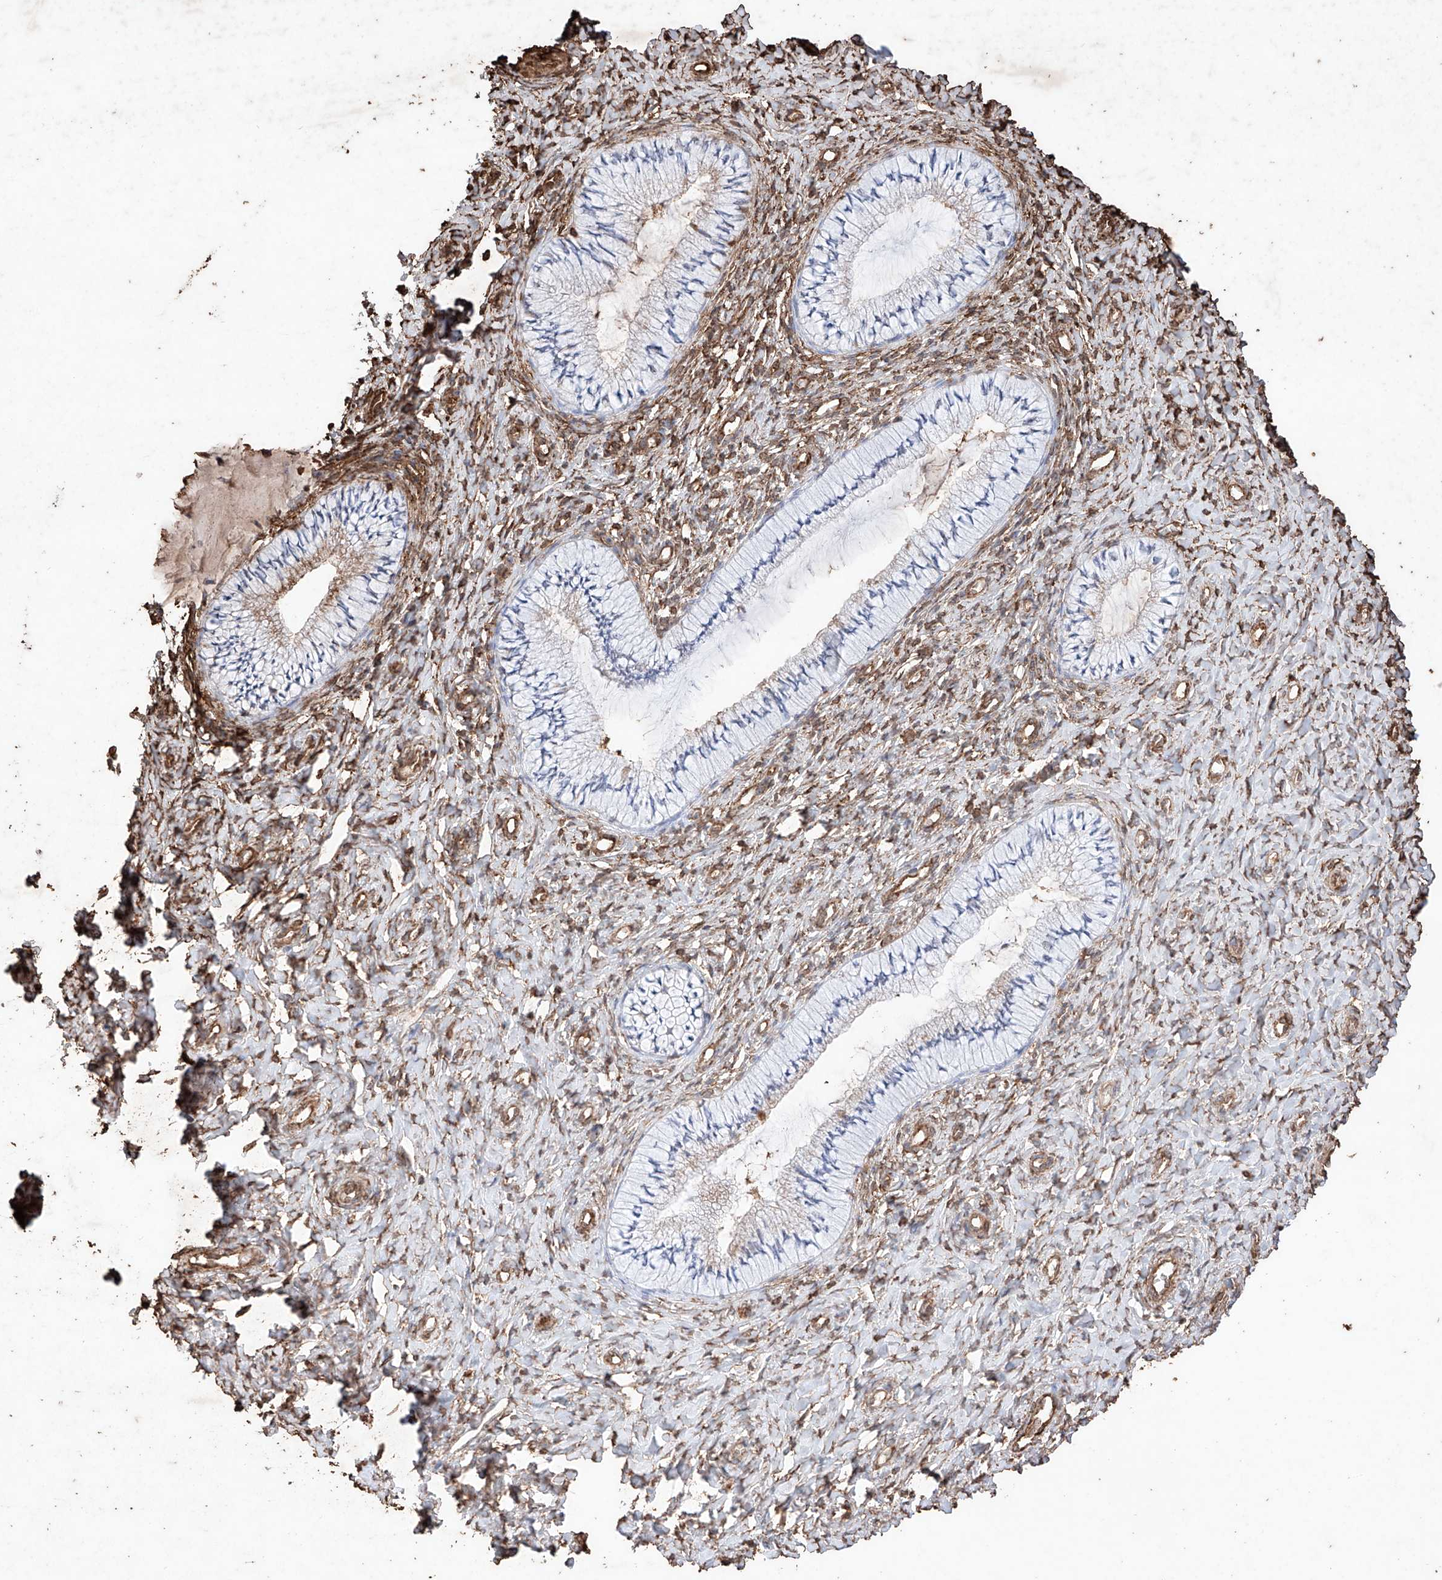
{"staining": {"intensity": "strong", "quantity": "25%-75%", "location": "cytoplasmic/membranous"}, "tissue": "cervix", "cell_type": "Glandular cells", "image_type": "normal", "snomed": [{"axis": "morphology", "description": "Normal tissue, NOS"}, {"axis": "topography", "description": "Cervix"}], "caption": "DAB (3,3'-diaminobenzidine) immunohistochemical staining of benign cervix demonstrates strong cytoplasmic/membranous protein expression in about 25%-75% of glandular cells.", "gene": "M6PR", "patient": {"sex": "female", "age": 36}}